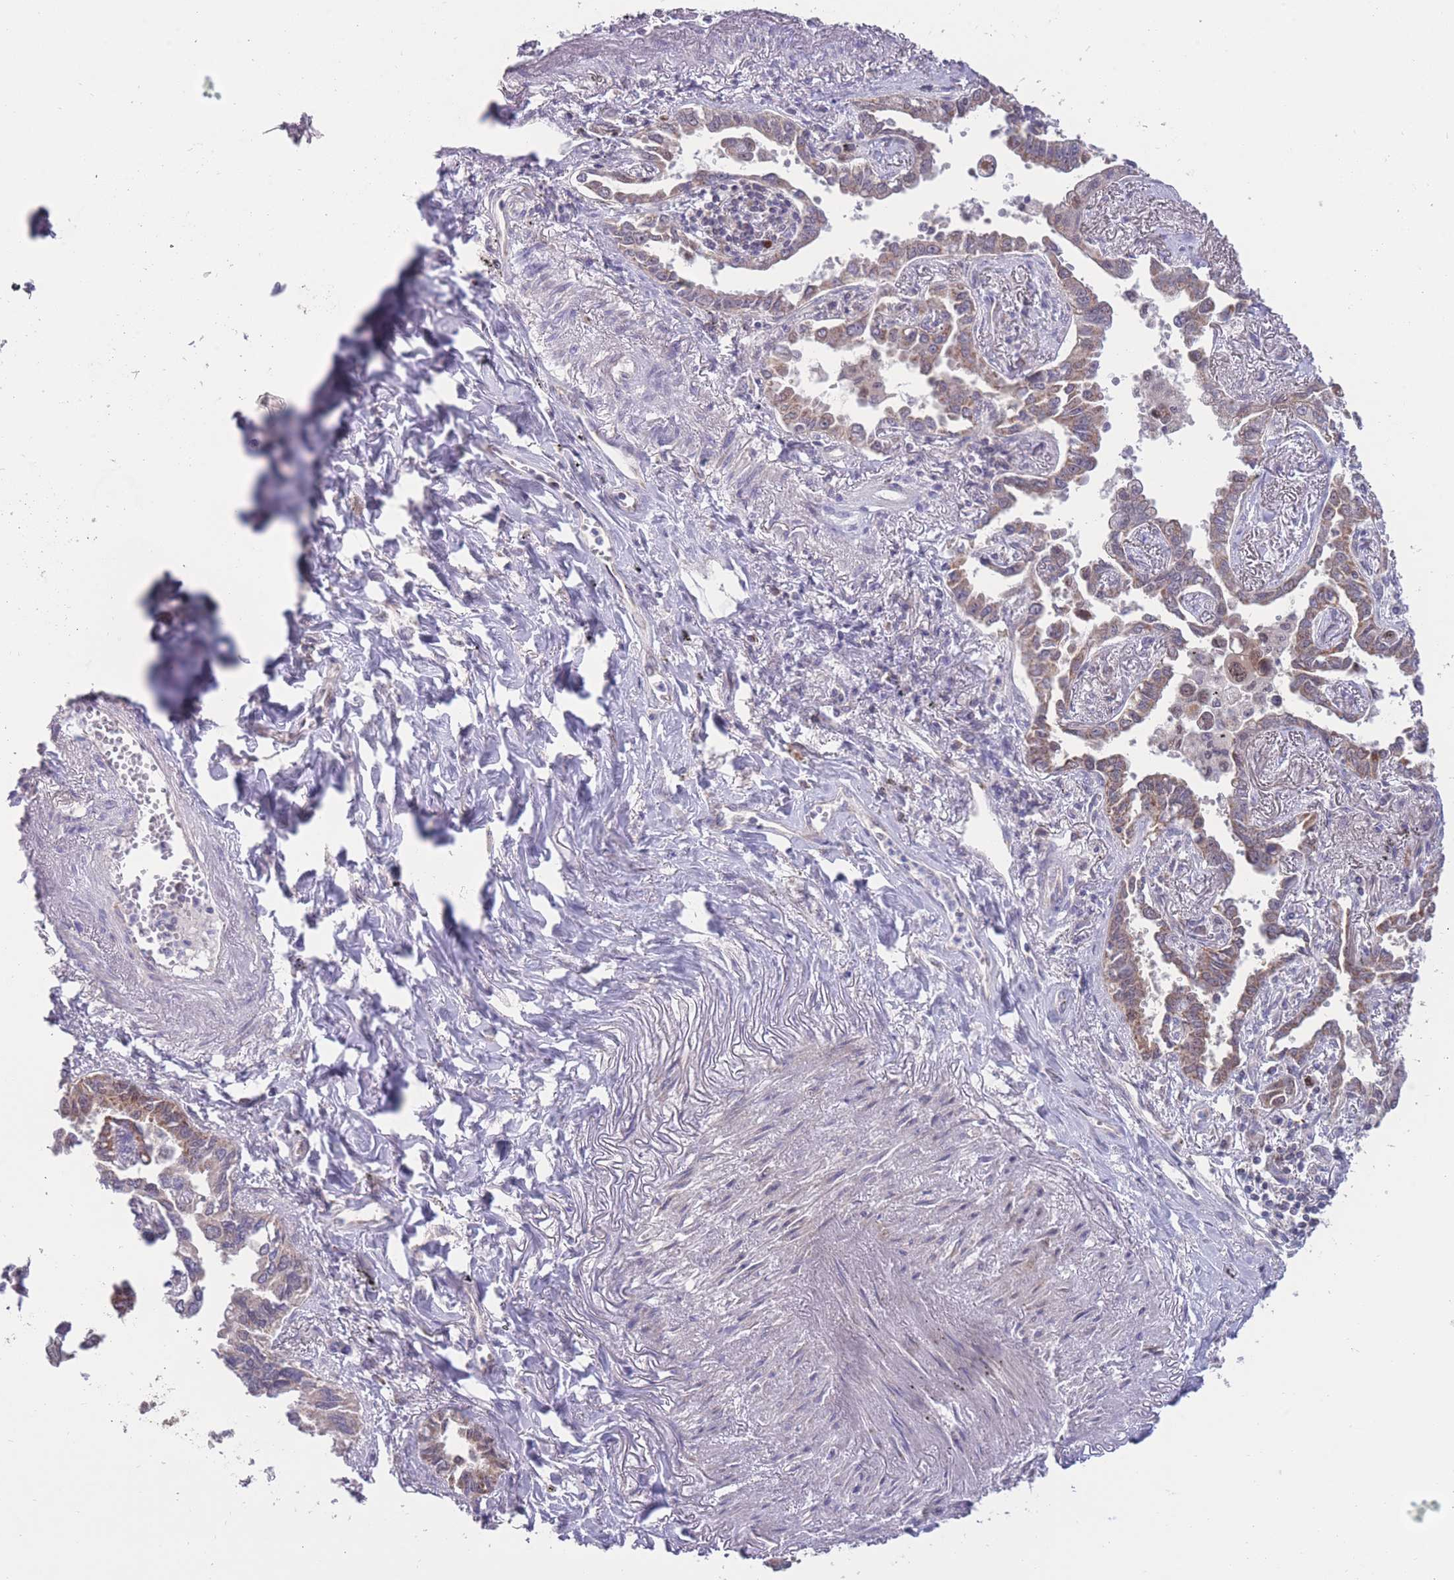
{"staining": {"intensity": "moderate", "quantity": ">75%", "location": "cytoplasmic/membranous,nuclear"}, "tissue": "lung cancer", "cell_type": "Tumor cells", "image_type": "cancer", "snomed": [{"axis": "morphology", "description": "Adenocarcinoma, NOS"}, {"axis": "topography", "description": "Lung"}], "caption": "The immunohistochemical stain shows moderate cytoplasmic/membranous and nuclear expression in tumor cells of lung cancer (adenocarcinoma) tissue.", "gene": "MCIDAS", "patient": {"sex": "male", "age": 67}}